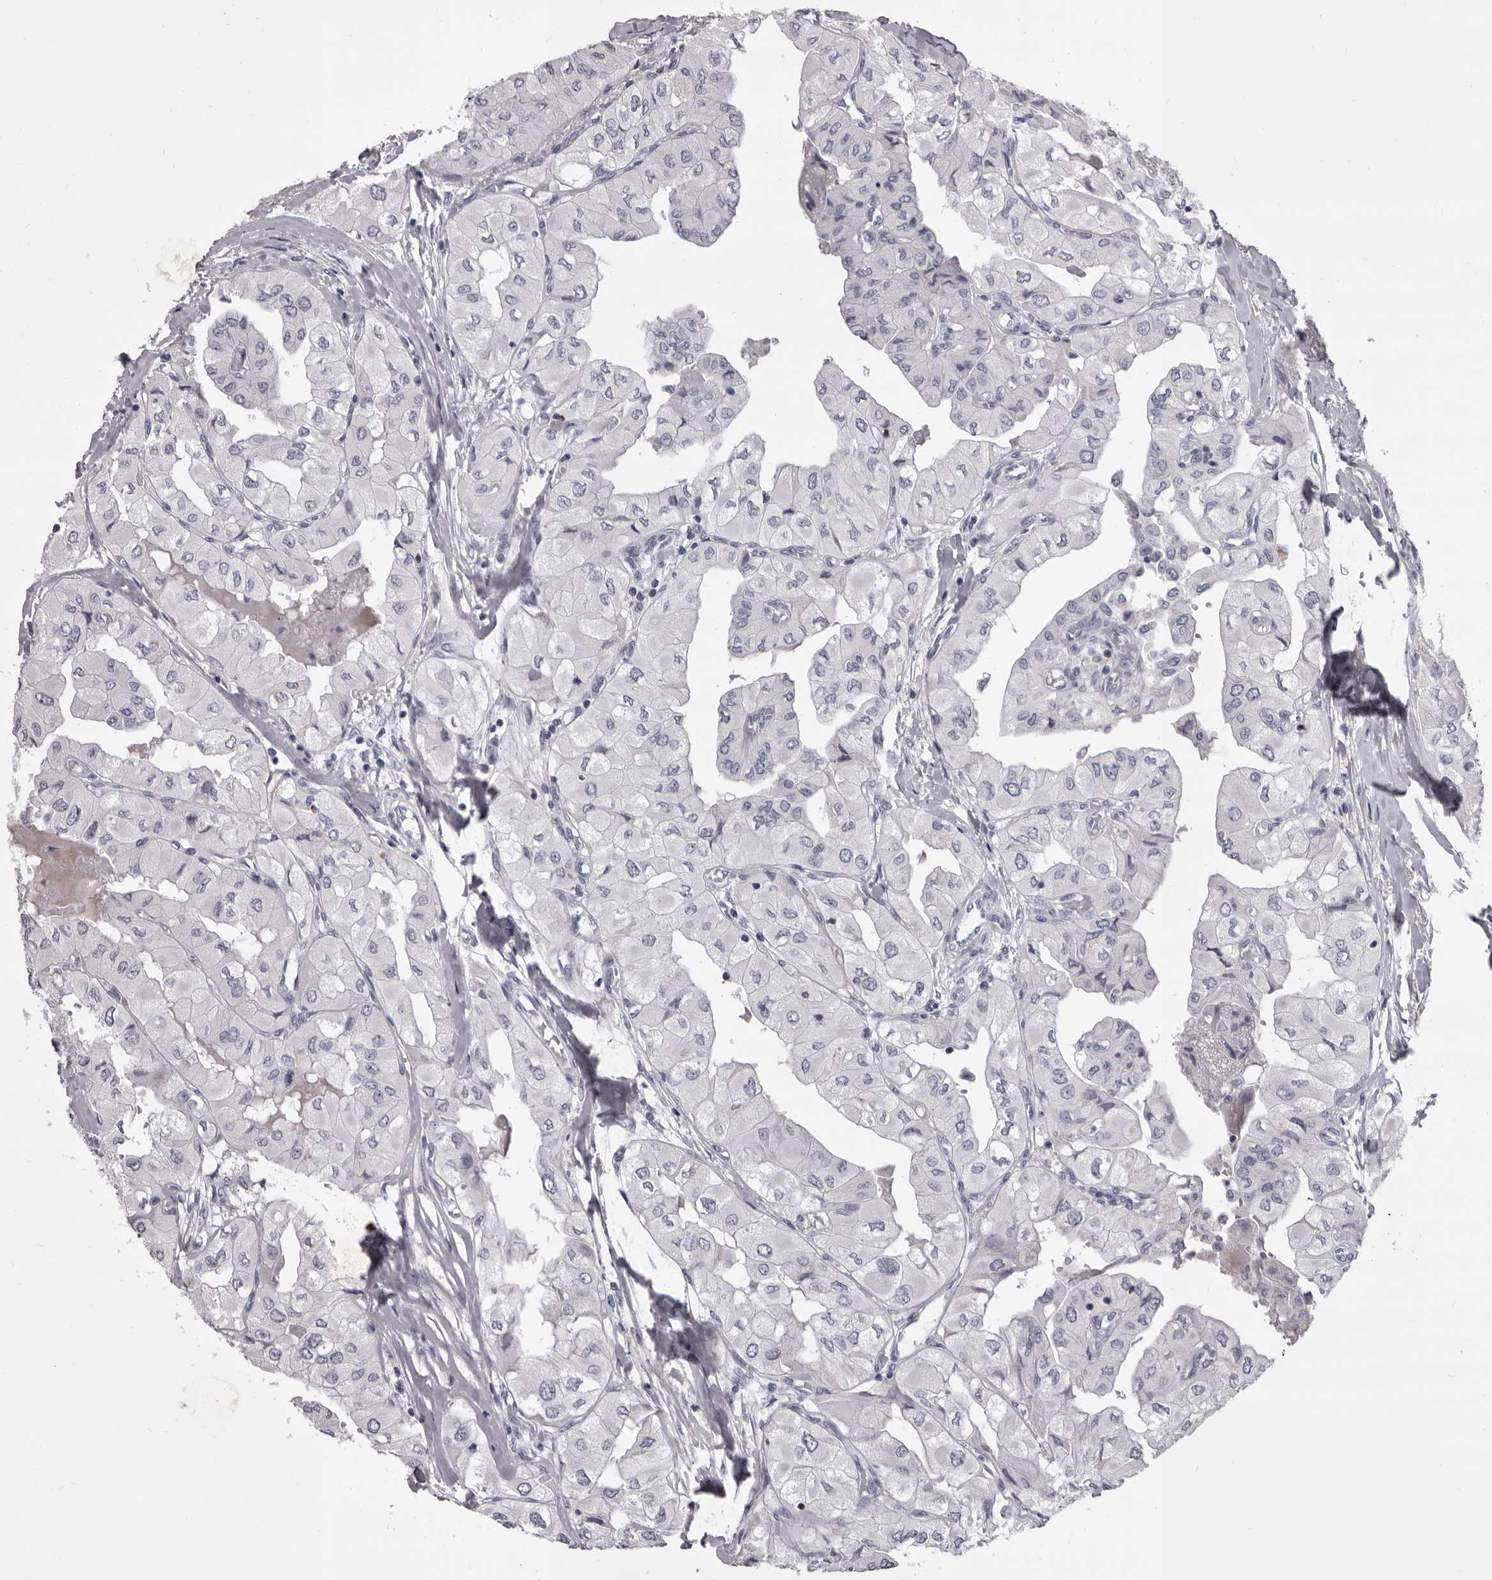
{"staining": {"intensity": "negative", "quantity": "none", "location": "none"}, "tissue": "thyroid cancer", "cell_type": "Tumor cells", "image_type": "cancer", "snomed": [{"axis": "morphology", "description": "Papillary adenocarcinoma, NOS"}, {"axis": "topography", "description": "Thyroid gland"}], "caption": "The image exhibits no significant expression in tumor cells of thyroid cancer.", "gene": "GZMH", "patient": {"sex": "female", "age": 59}}